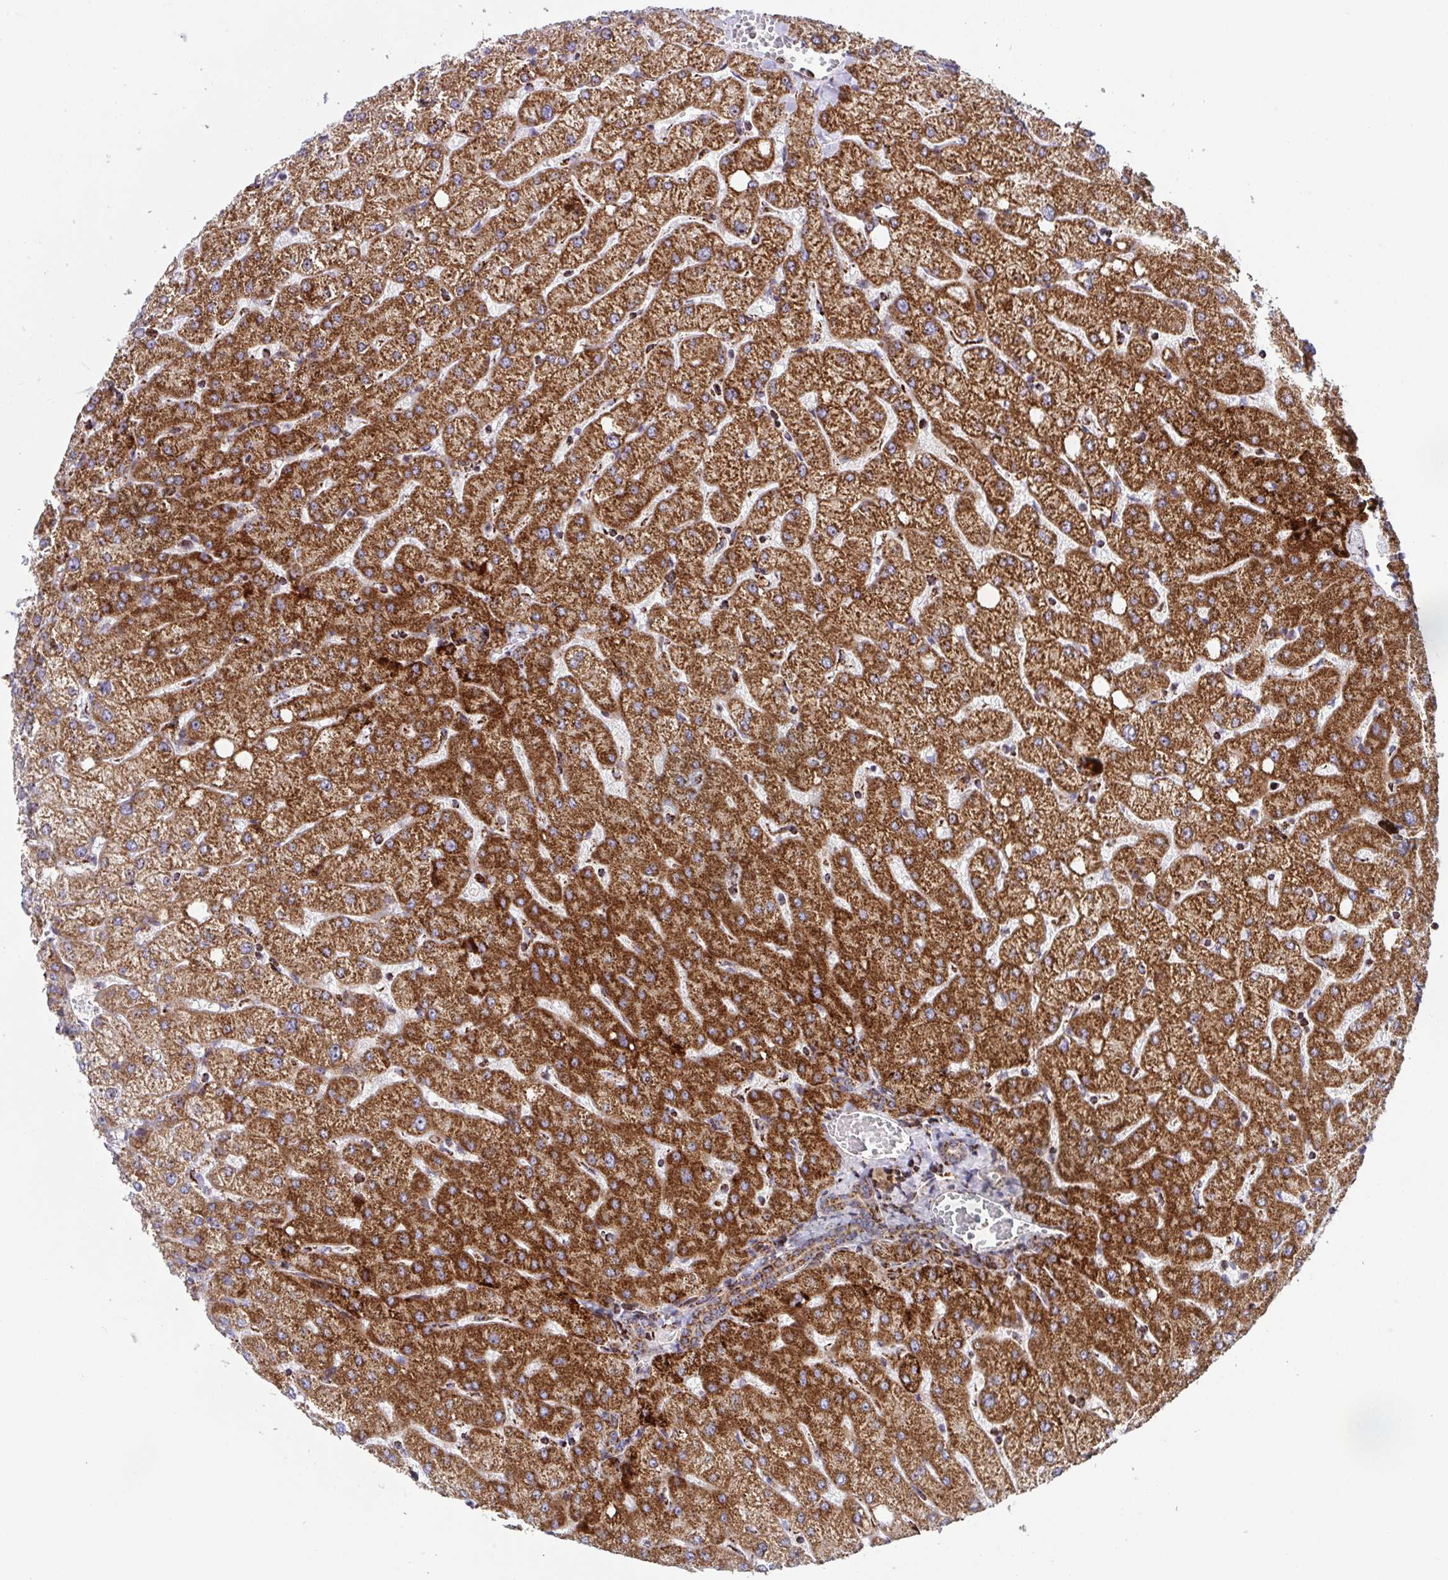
{"staining": {"intensity": "moderate", "quantity": ">75%", "location": "cytoplasmic/membranous"}, "tissue": "liver", "cell_type": "Cholangiocytes", "image_type": "normal", "snomed": [{"axis": "morphology", "description": "Normal tissue, NOS"}, {"axis": "topography", "description": "Liver"}], "caption": "A brown stain shows moderate cytoplasmic/membranous positivity of a protein in cholangiocytes of normal liver. Nuclei are stained in blue.", "gene": "ATP5MJ", "patient": {"sex": "female", "age": 54}}